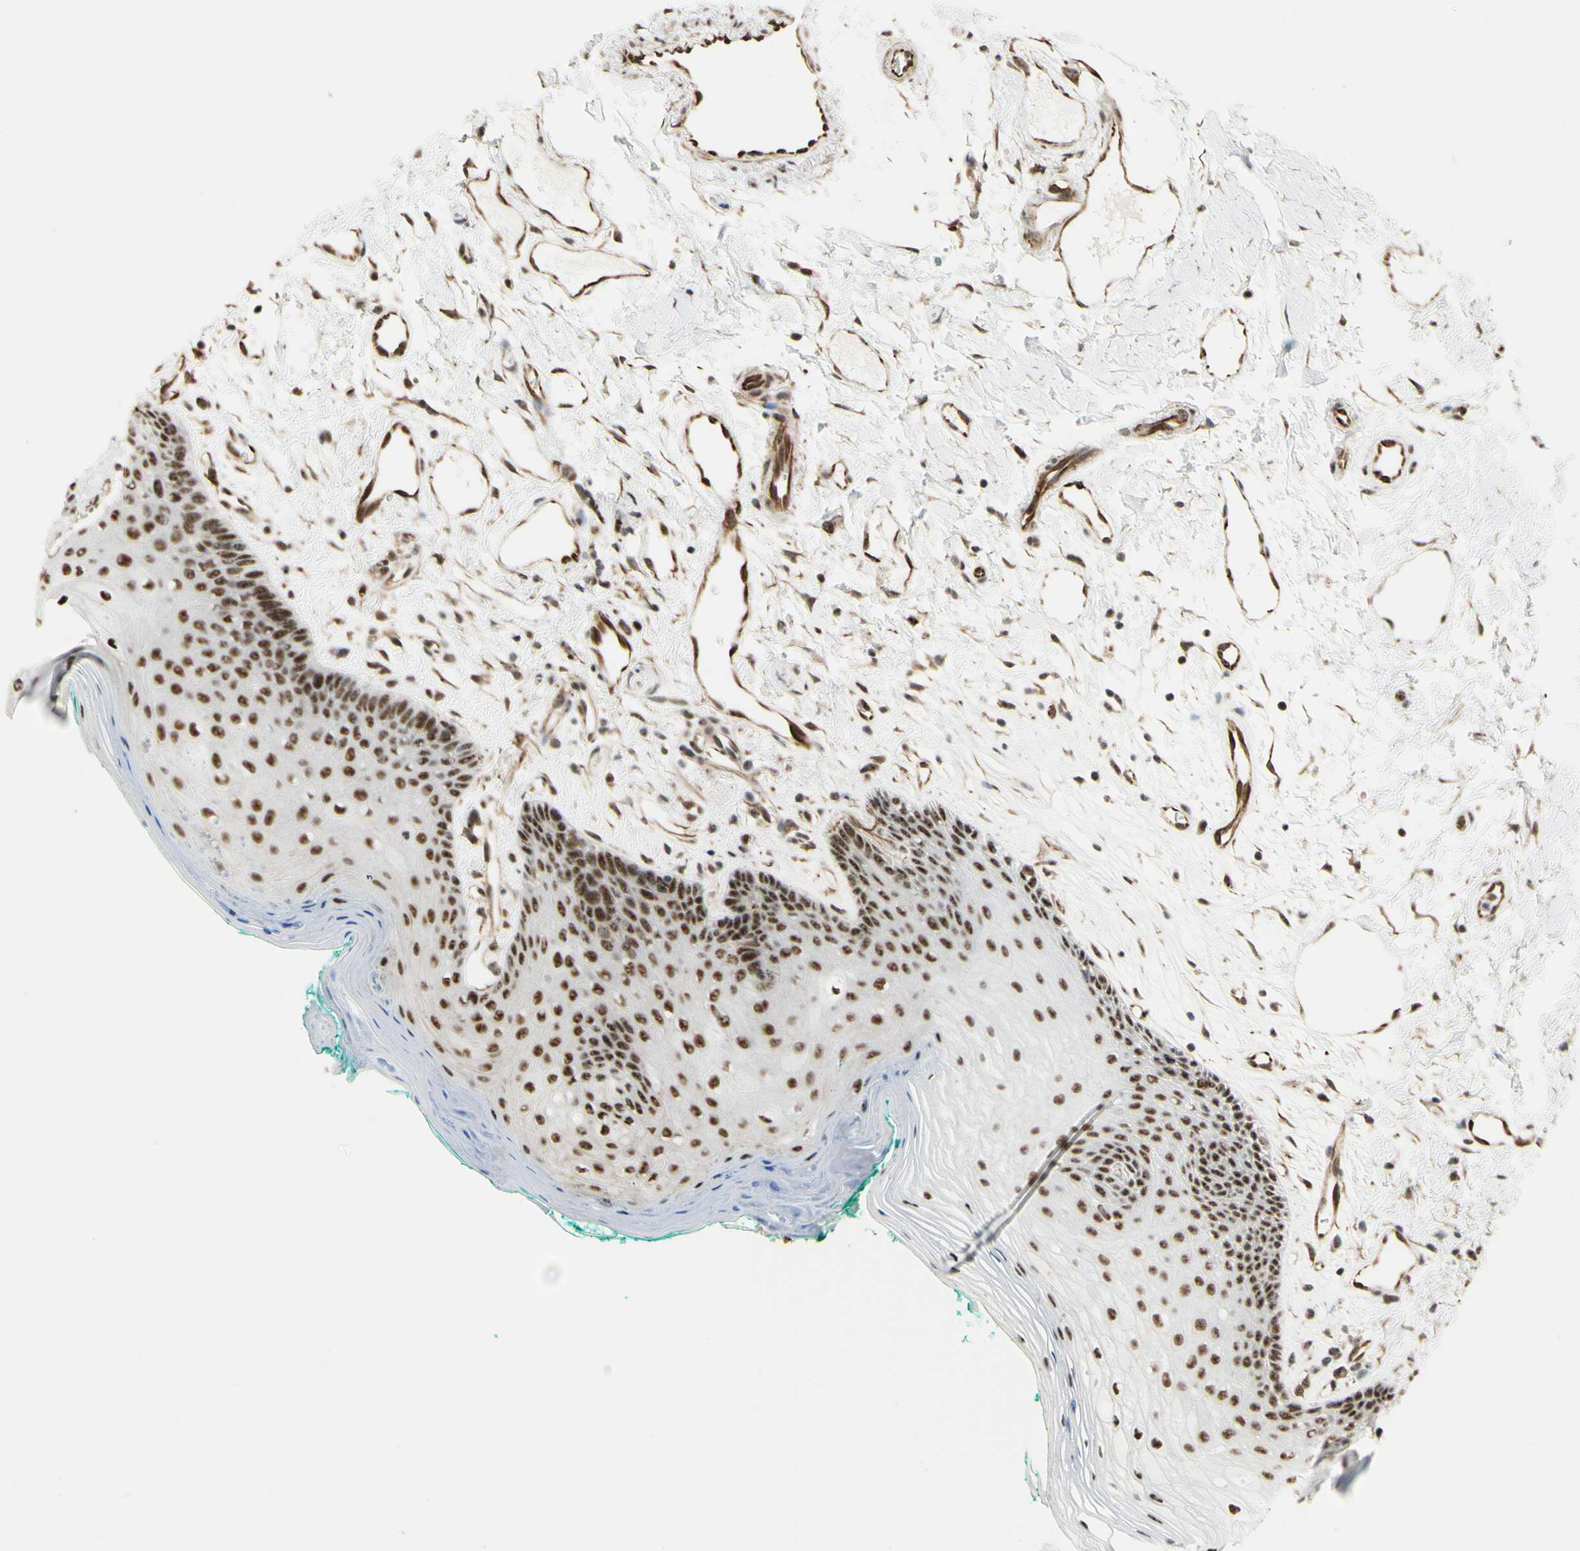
{"staining": {"intensity": "strong", "quantity": ">75%", "location": "nuclear"}, "tissue": "oral mucosa", "cell_type": "Squamous epithelial cells", "image_type": "normal", "snomed": [{"axis": "morphology", "description": "Normal tissue, NOS"}, {"axis": "topography", "description": "Skeletal muscle"}, {"axis": "topography", "description": "Oral tissue"}, {"axis": "topography", "description": "Peripheral nerve tissue"}], "caption": "An image of oral mucosa stained for a protein displays strong nuclear brown staining in squamous epithelial cells.", "gene": "SAP18", "patient": {"sex": "female", "age": 84}}